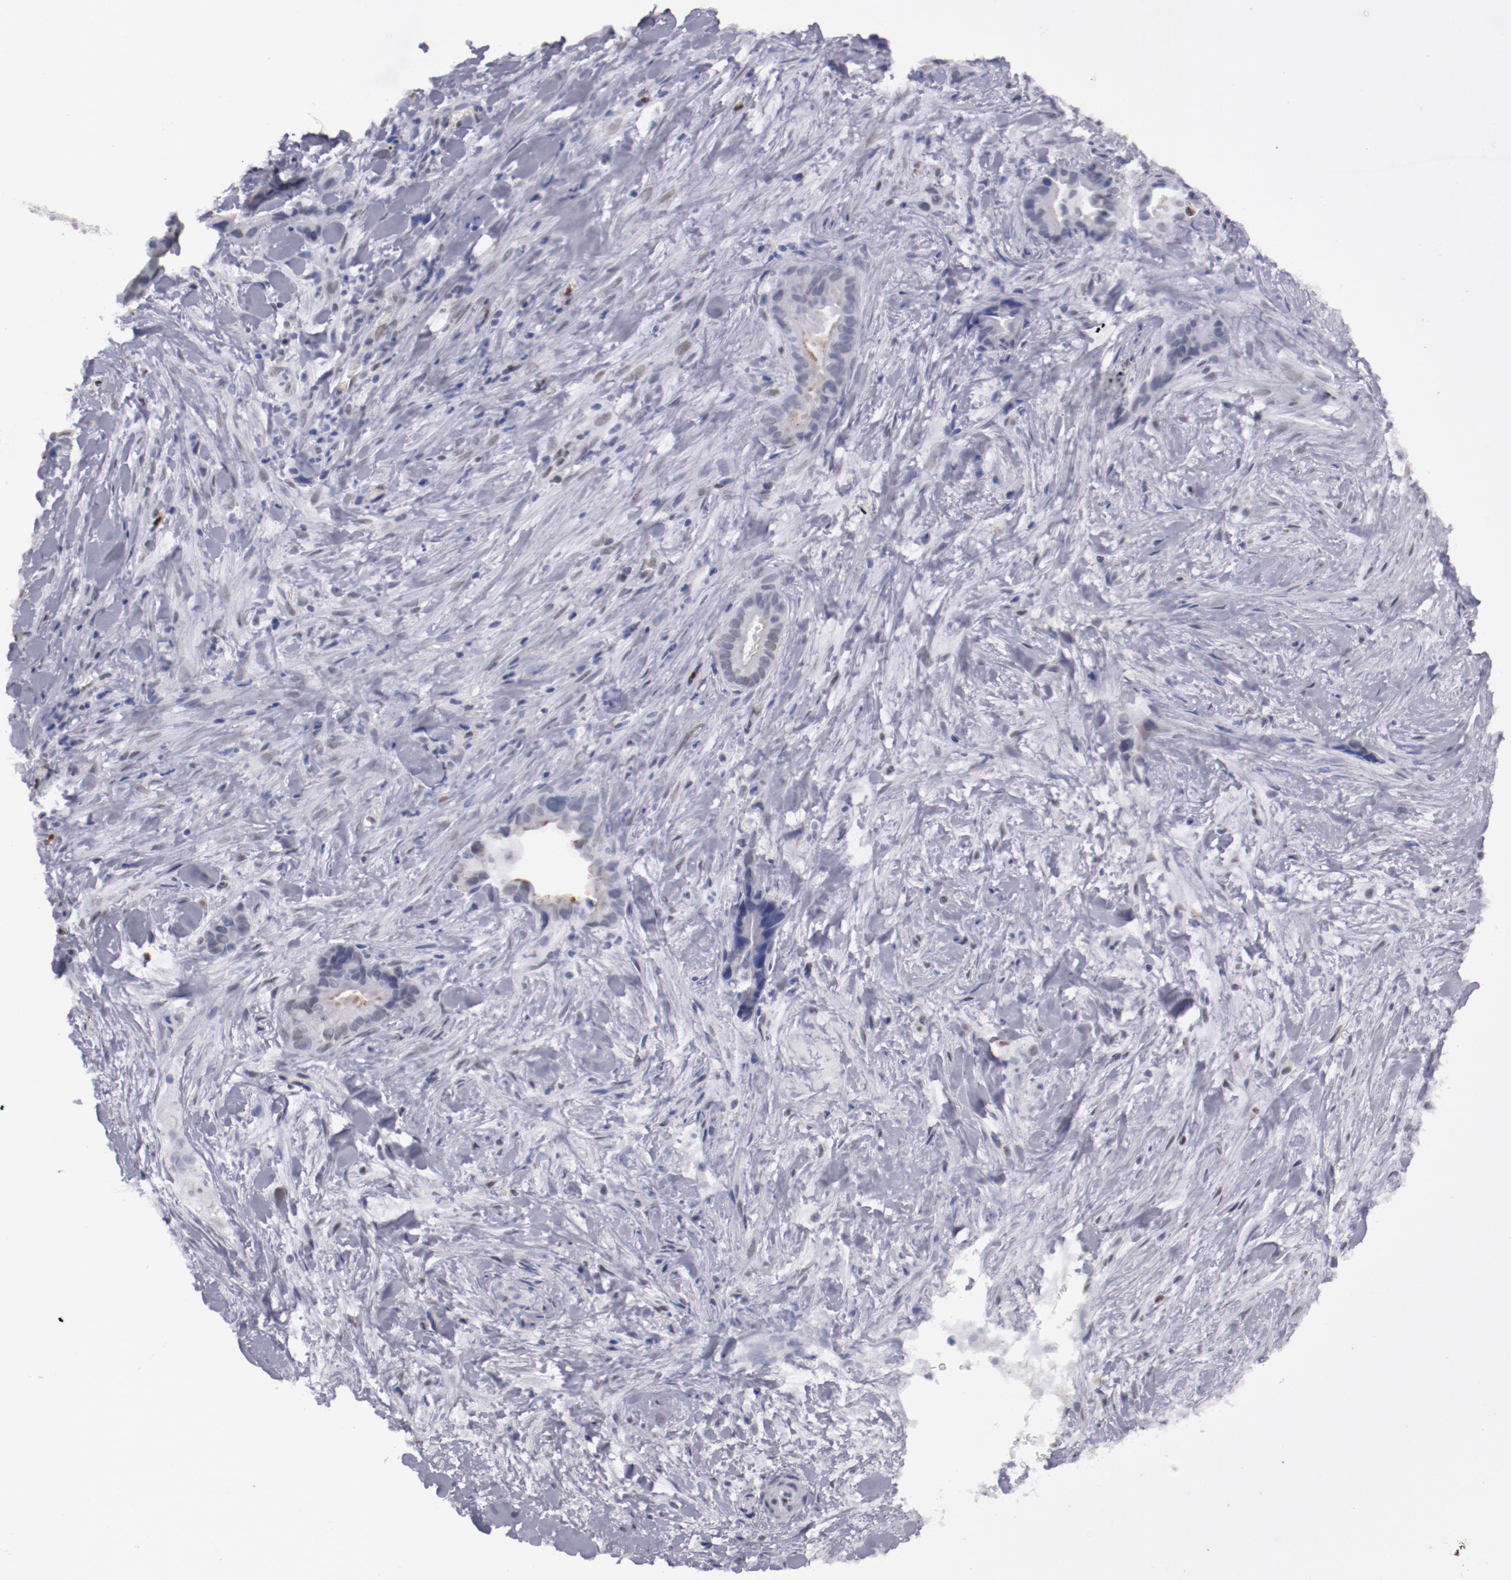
{"staining": {"intensity": "weak", "quantity": "<25%", "location": "cytoplasmic/membranous"}, "tissue": "liver cancer", "cell_type": "Tumor cells", "image_type": "cancer", "snomed": [{"axis": "morphology", "description": "Cholangiocarcinoma"}, {"axis": "topography", "description": "Liver"}], "caption": "Immunohistochemical staining of liver cholangiocarcinoma shows no significant positivity in tumor cells. (DAB immunohistochemistry visualized using brightfield microscopy, high magnification).", "gene": "IRF4", "patient": {"sex": "female", "age": 55}}